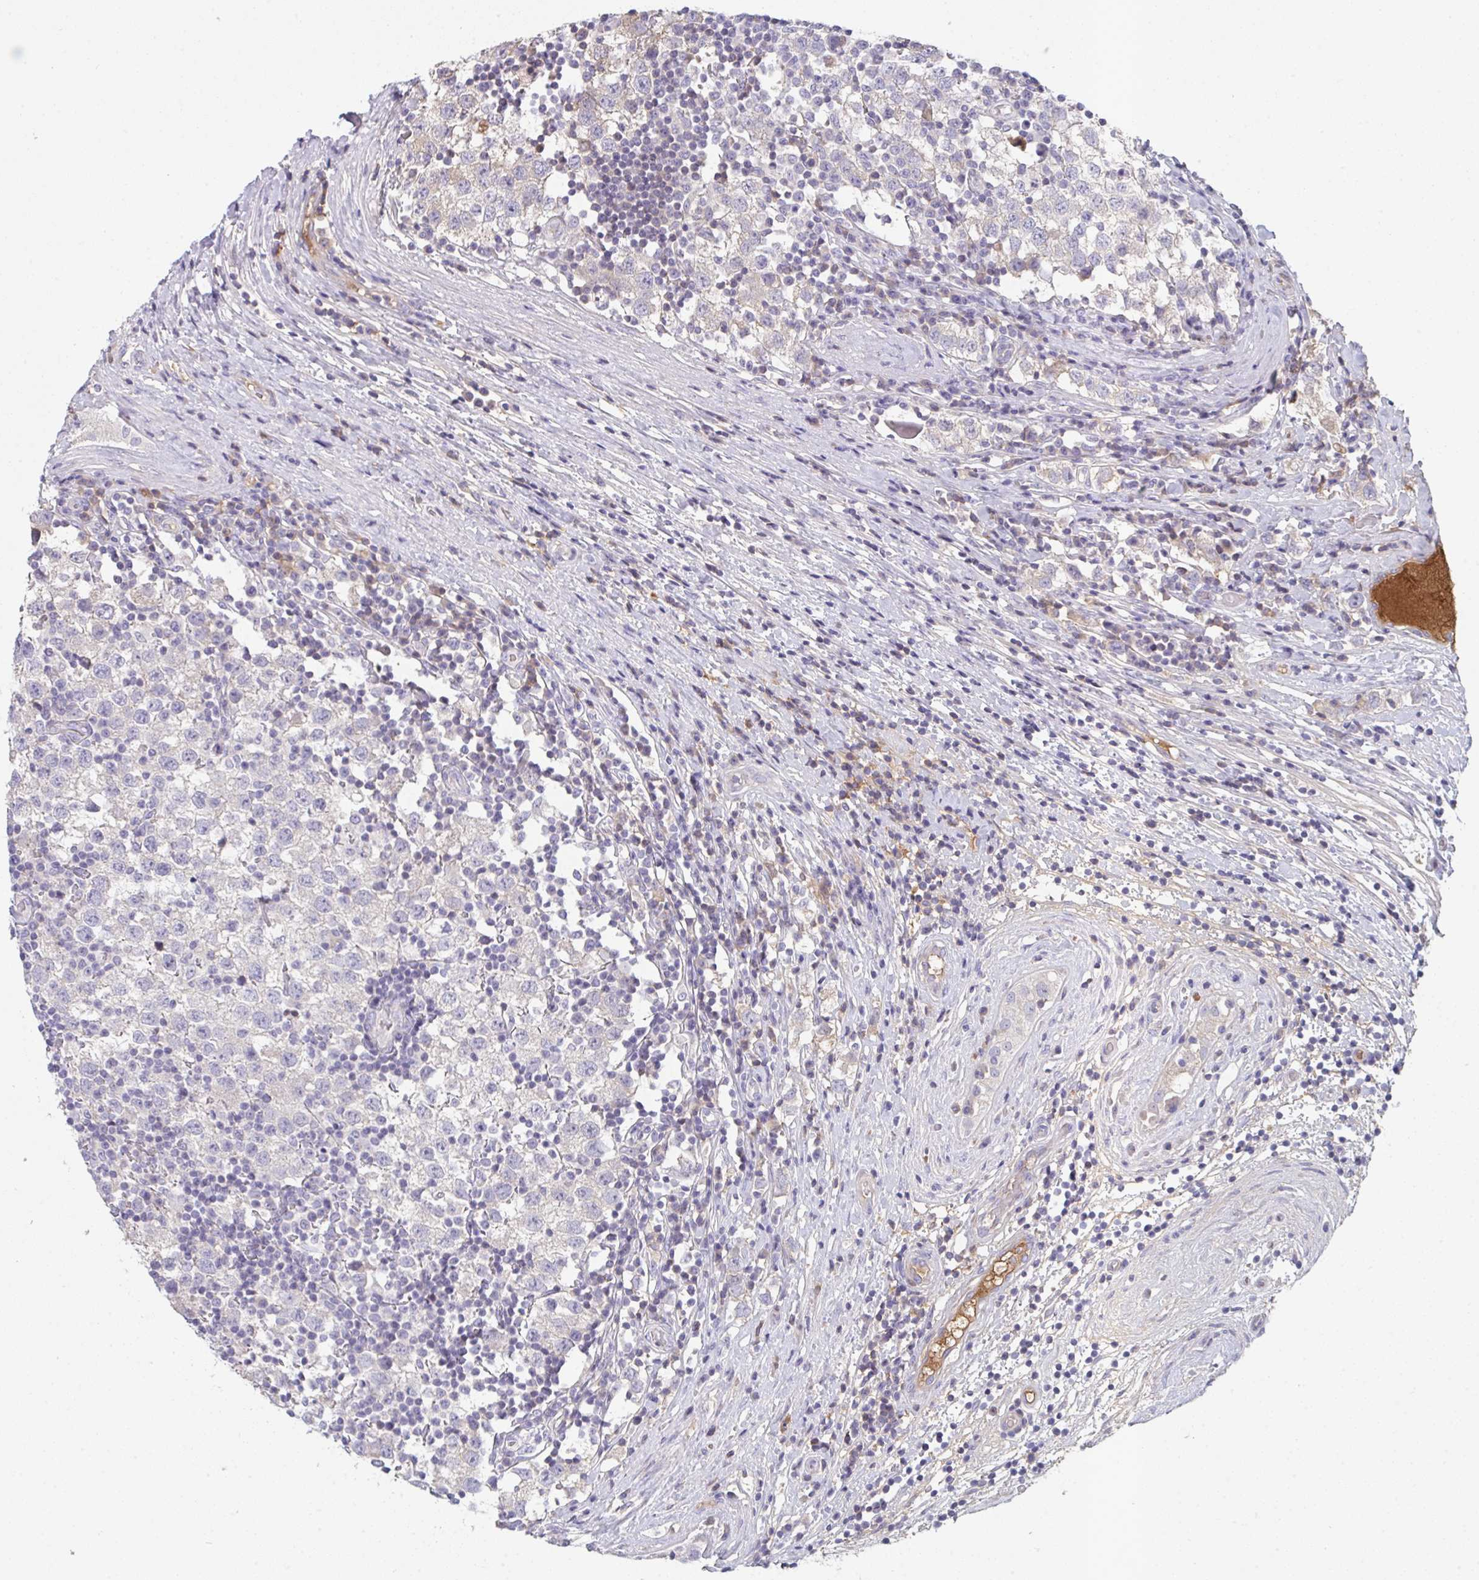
{"staining": {"intensity": "negative", "quantity": "none", "location": "none"}, "tissue": "testis cancer", "cell_type": "Tumor cells", "image_type": "cancer", "snomed": [{"axis": "morphology", "description": "Seminoma, NOS"}, {"axis": "topography", "description": "Testis"}], "caption": "An image of testis cancer (seminoma) stained for a protein displays no brown staining in tumor cells.", "gene": "HGFAC", "patient": {"sex": "male", "age": 34}}